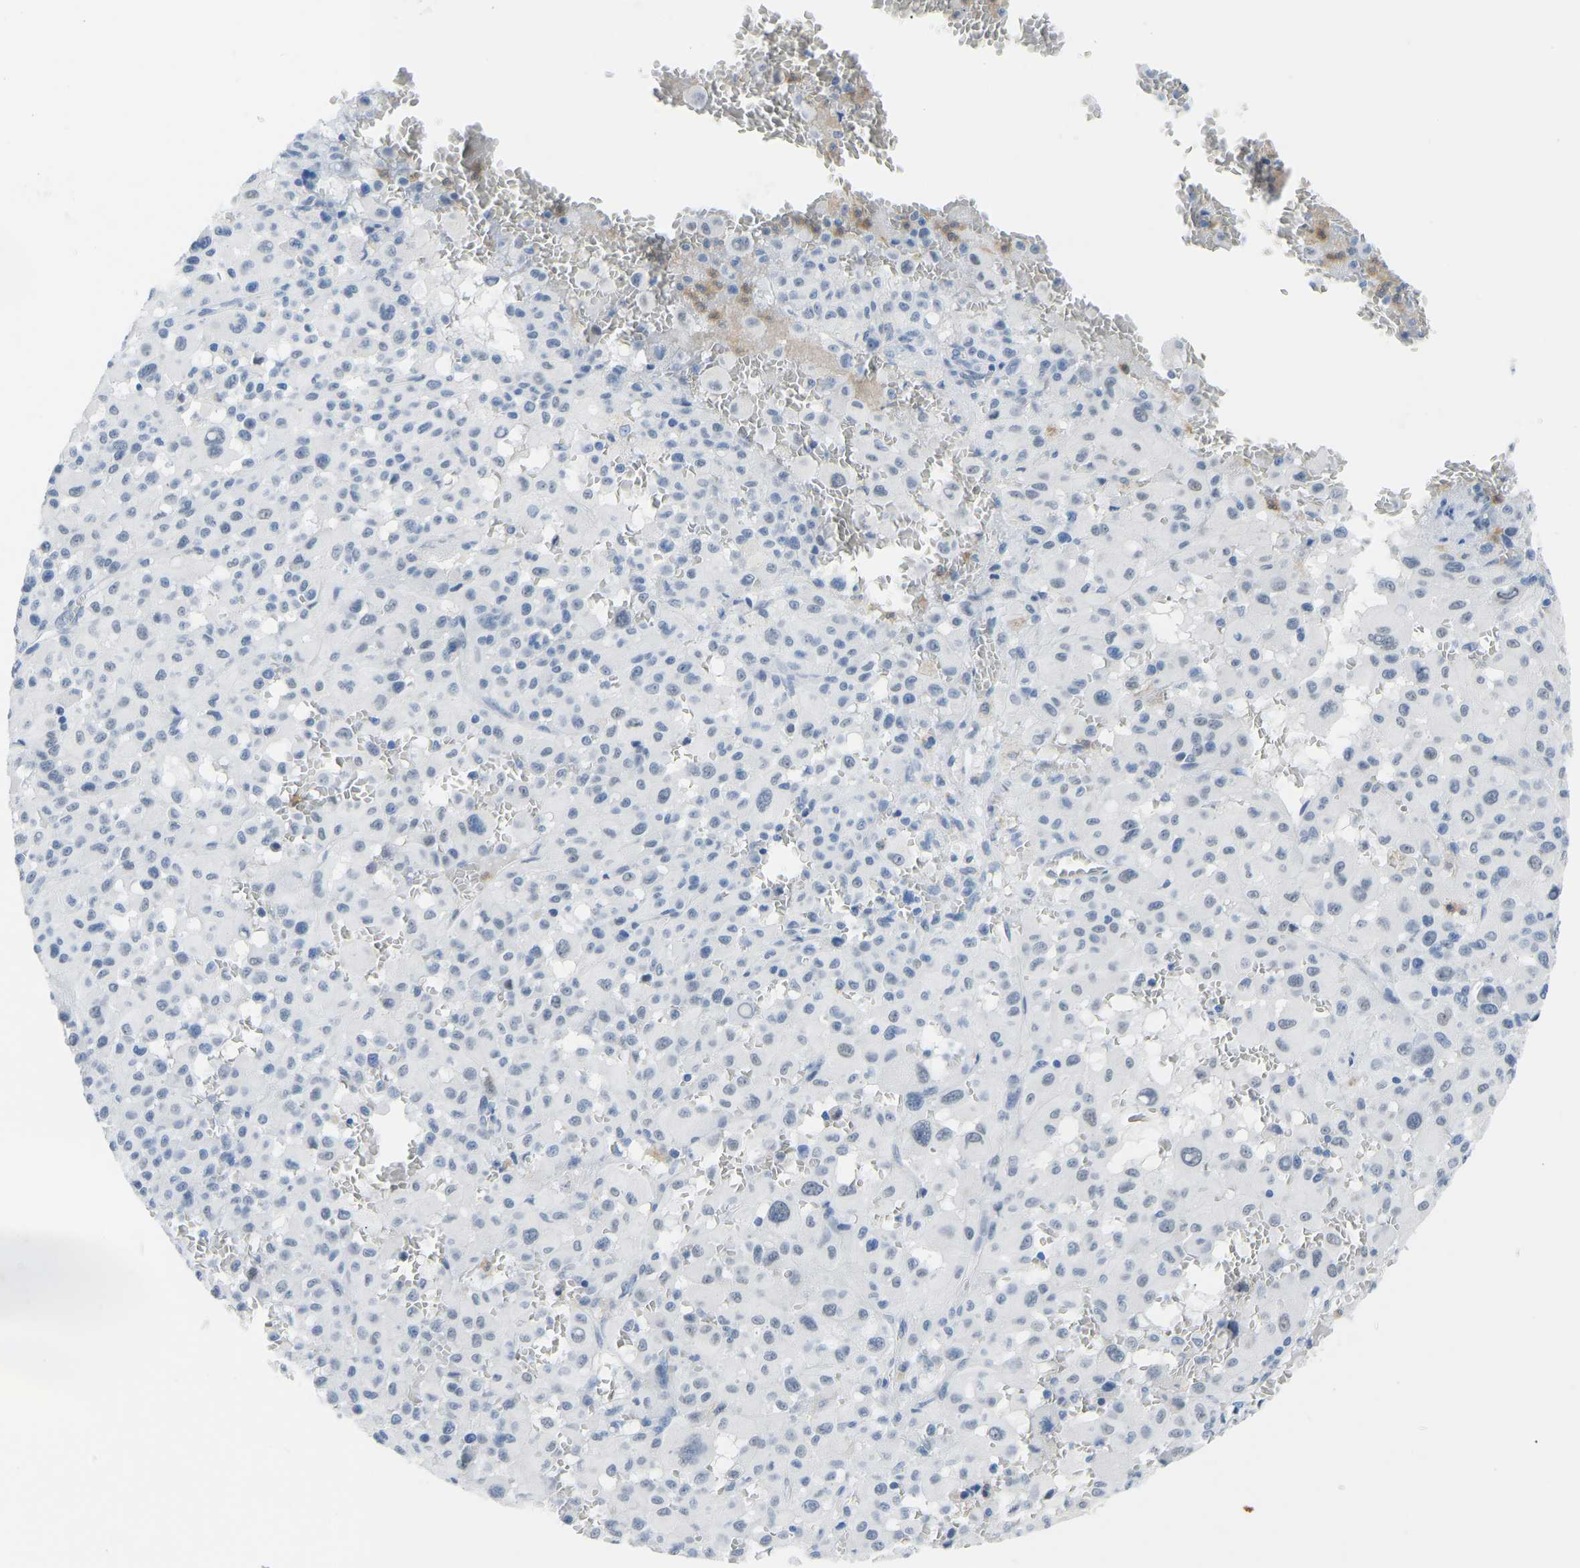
{"staining": {"intensity": "negative", "quantity": "none", "location": "none"}, "tissue": "melanoma", "cell_type": "Tumor cells", "image_type": "cancer", "snomed": [{"axis": "morphology", "description": "Malignant melanoma, Metastatic site"}, {"axis": "topography", "description": "Skin"}], "caption": "IHC micrograph of human malignant melanoma (metastatic site) stained for a protein (brown), which shows no staining in tumor cells.", "gene": "TXNDC2", "patient": {"sex": "female", "age": 74}}